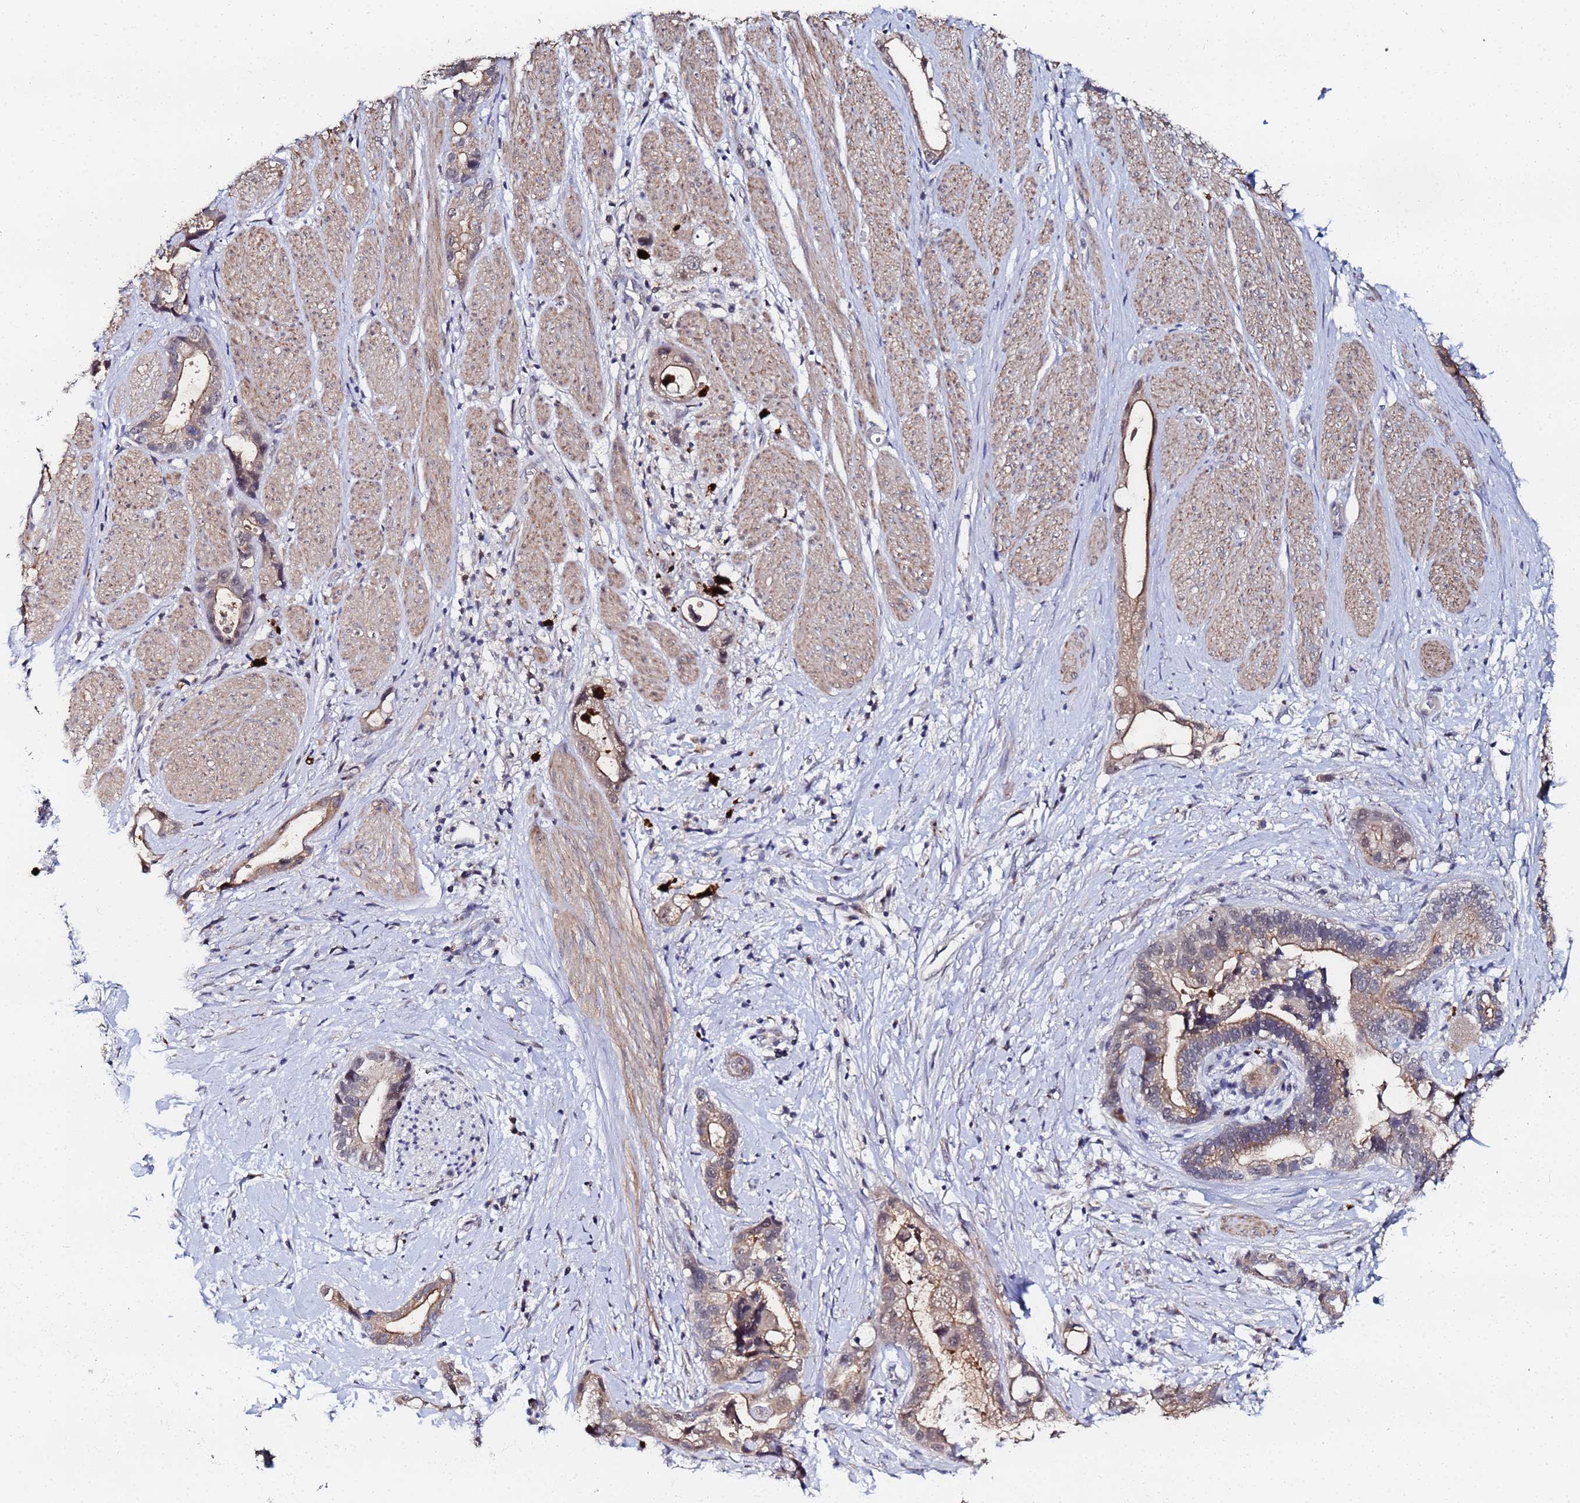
{"staining": {"intensity": "moderate", "quantity": ">75%", "location": "cytoplasmic/membranous"}, "tissue": "stomach cancer", "cell_type": "Tumor cells", "image_type": "cancer", "snomed": [{"axis": "morphology", "description": "Adenocarcinoma, NOS"}, {"axis": "topography", "description": "Stomach"}], "caption": "Tumor cells demonstrate moderate cytoplasmic/membranous positivity in approximately >75% of cells in stomach cancer (adenocarcinoma).", "gene": "MTCL1", "patient": {"sex": "male", "age": 55}}